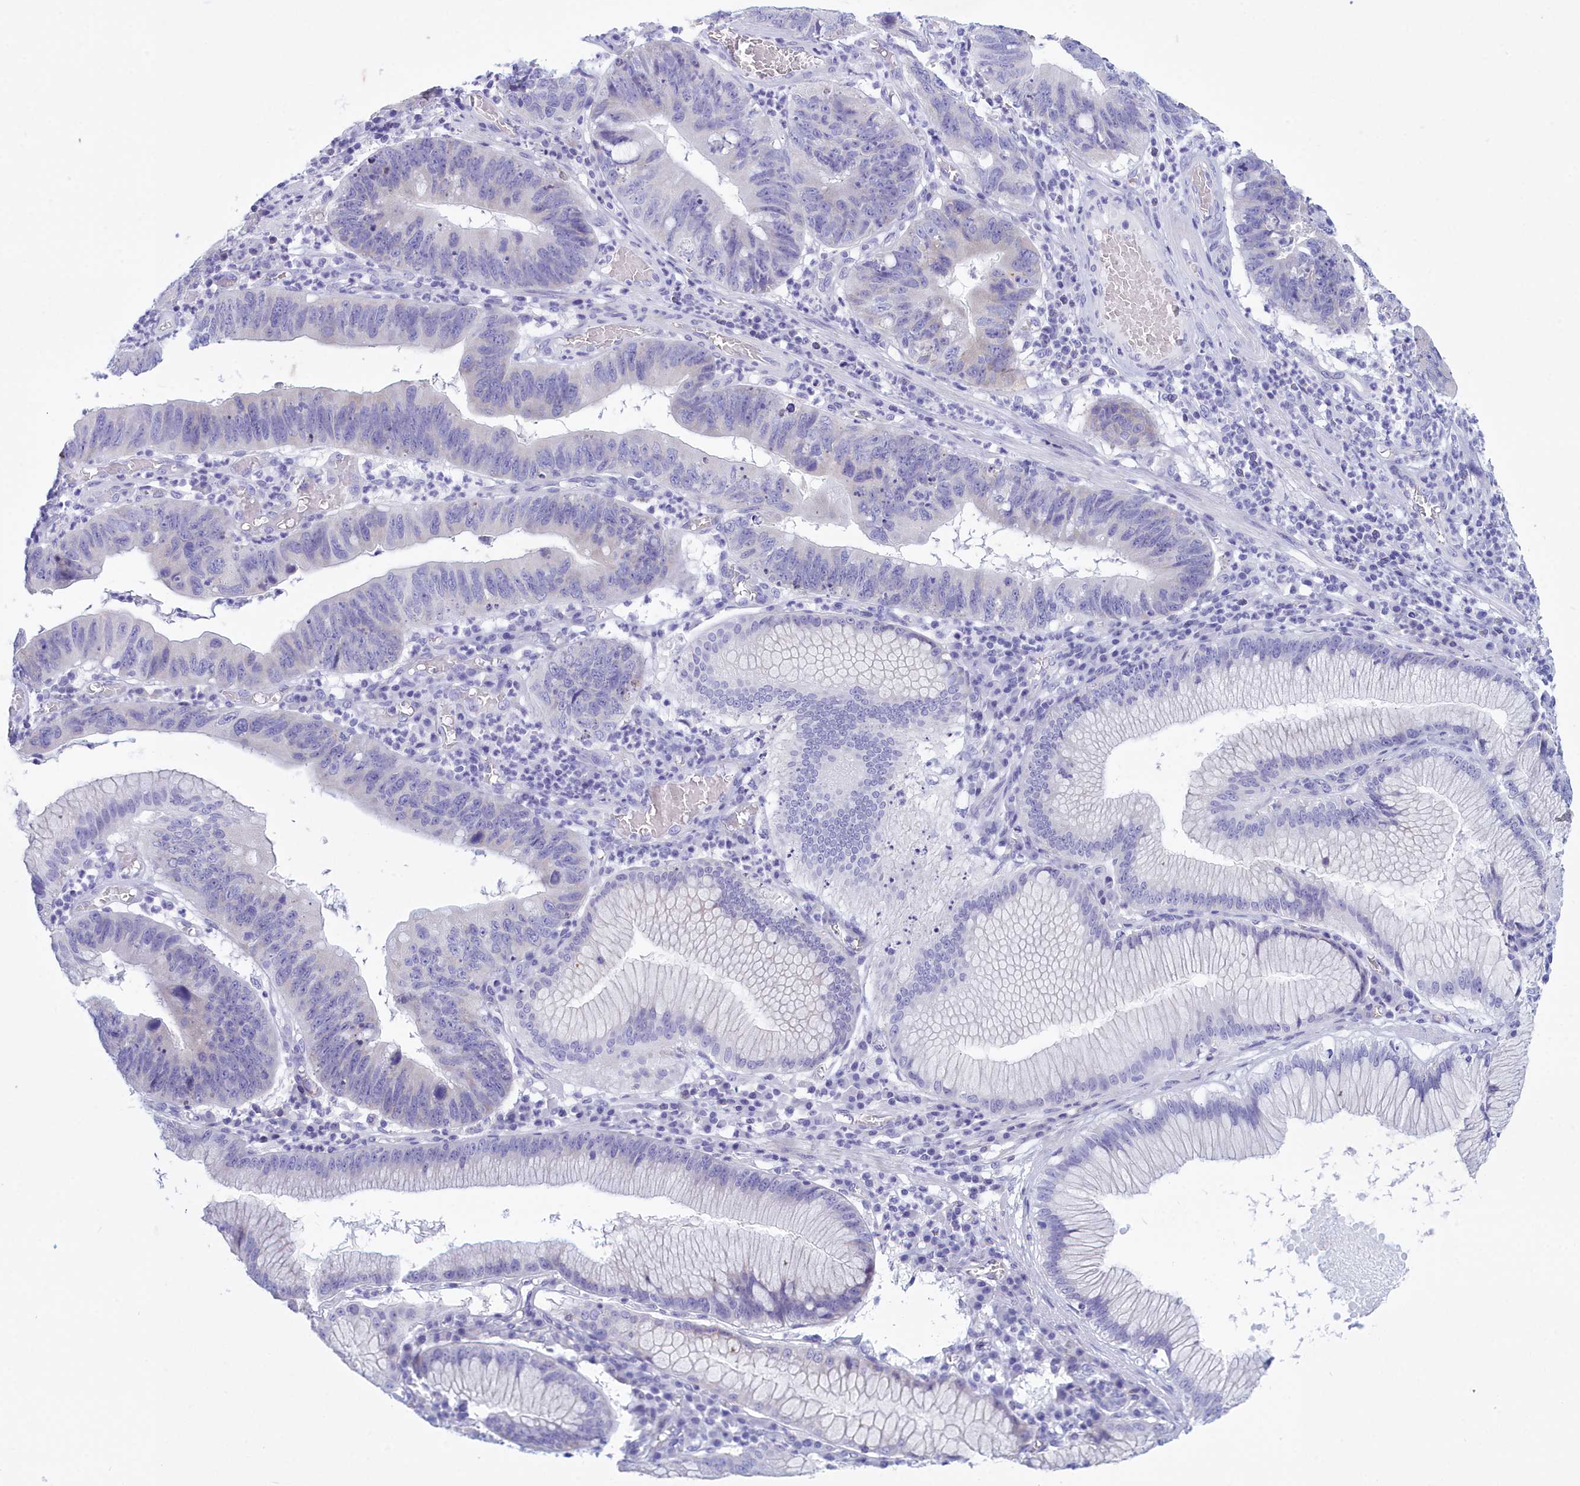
{"staining": {"intensity": "negative", "quantity": "none", "location": "none"}, "tissue": "stomach cancer", "cell_type": "Tumor cells", "image_type": "cancer", "snomed": [{"axis": "morphology", "description": "Adenocarcinoma, NOS"}, {"axis": "topography", "description": "Stomach"}], "caption": "Adenocarcinoma (stomach) stained for a protein using IHC demonstrates no positivity tumor cells.", "gene": "TMEM97", "patient": {"sex": "male", "age": 59}}